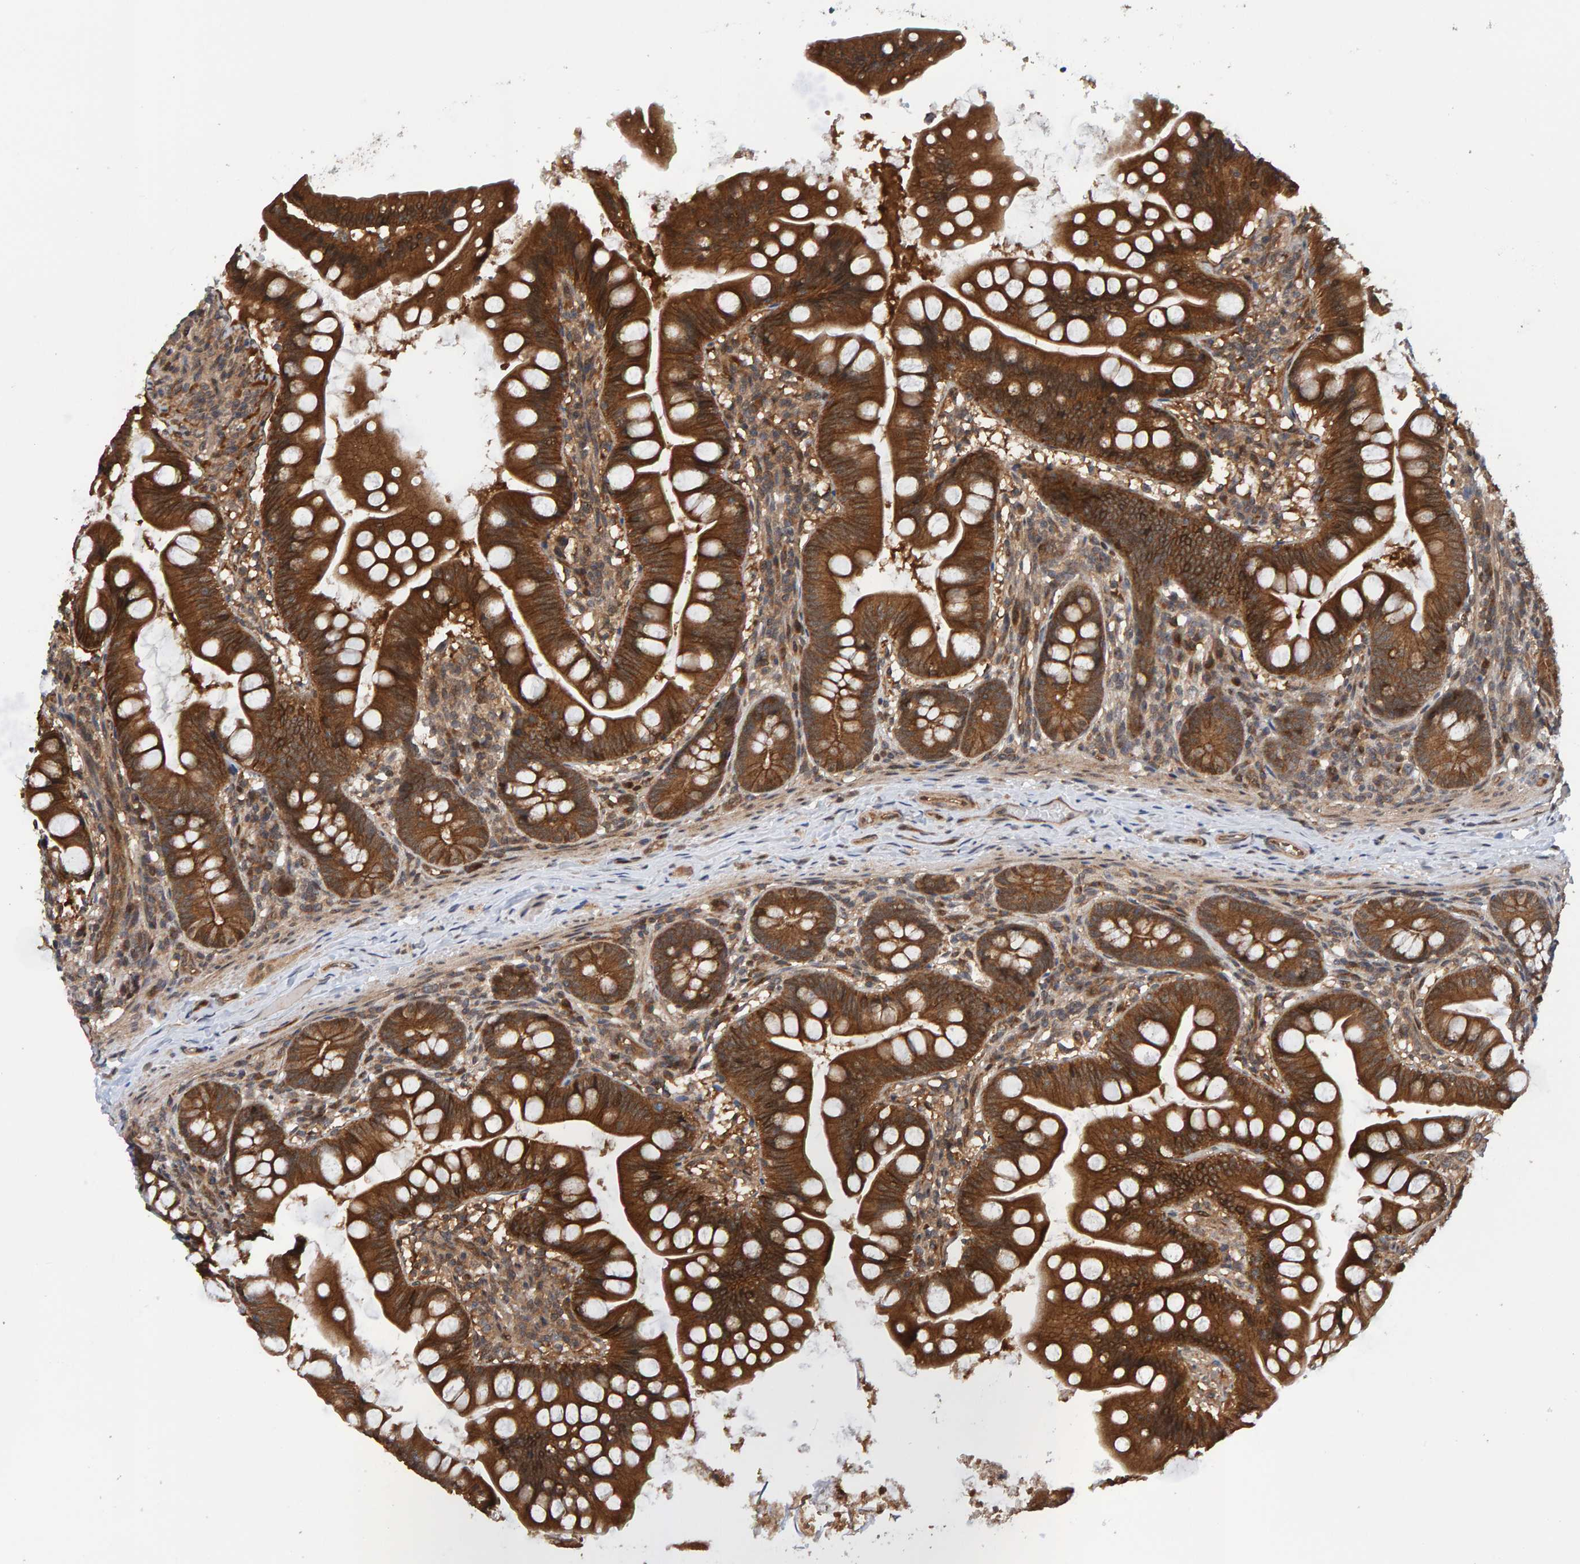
{"staining": {"intensity": "strong", "quantity": ">75%", "location": "cytoplasmic/membranous"}, "tissue": "small intestine", "cell_type": "Glandular cells", "image_type": "normal", "snomed": [{"axis": "morphology", "description": "Normal tissue, NOS"}, {"axis": "topography", "description": "Small intestine"}], "caption": "About >75% of glandular cells in benign small intestine reveal strong cytoplasmic/membranous protein positivity as visualized by brown immunohistochemical staining.", "gene": "SCRN2", "patient": {"sex": "male", "age": 7}}